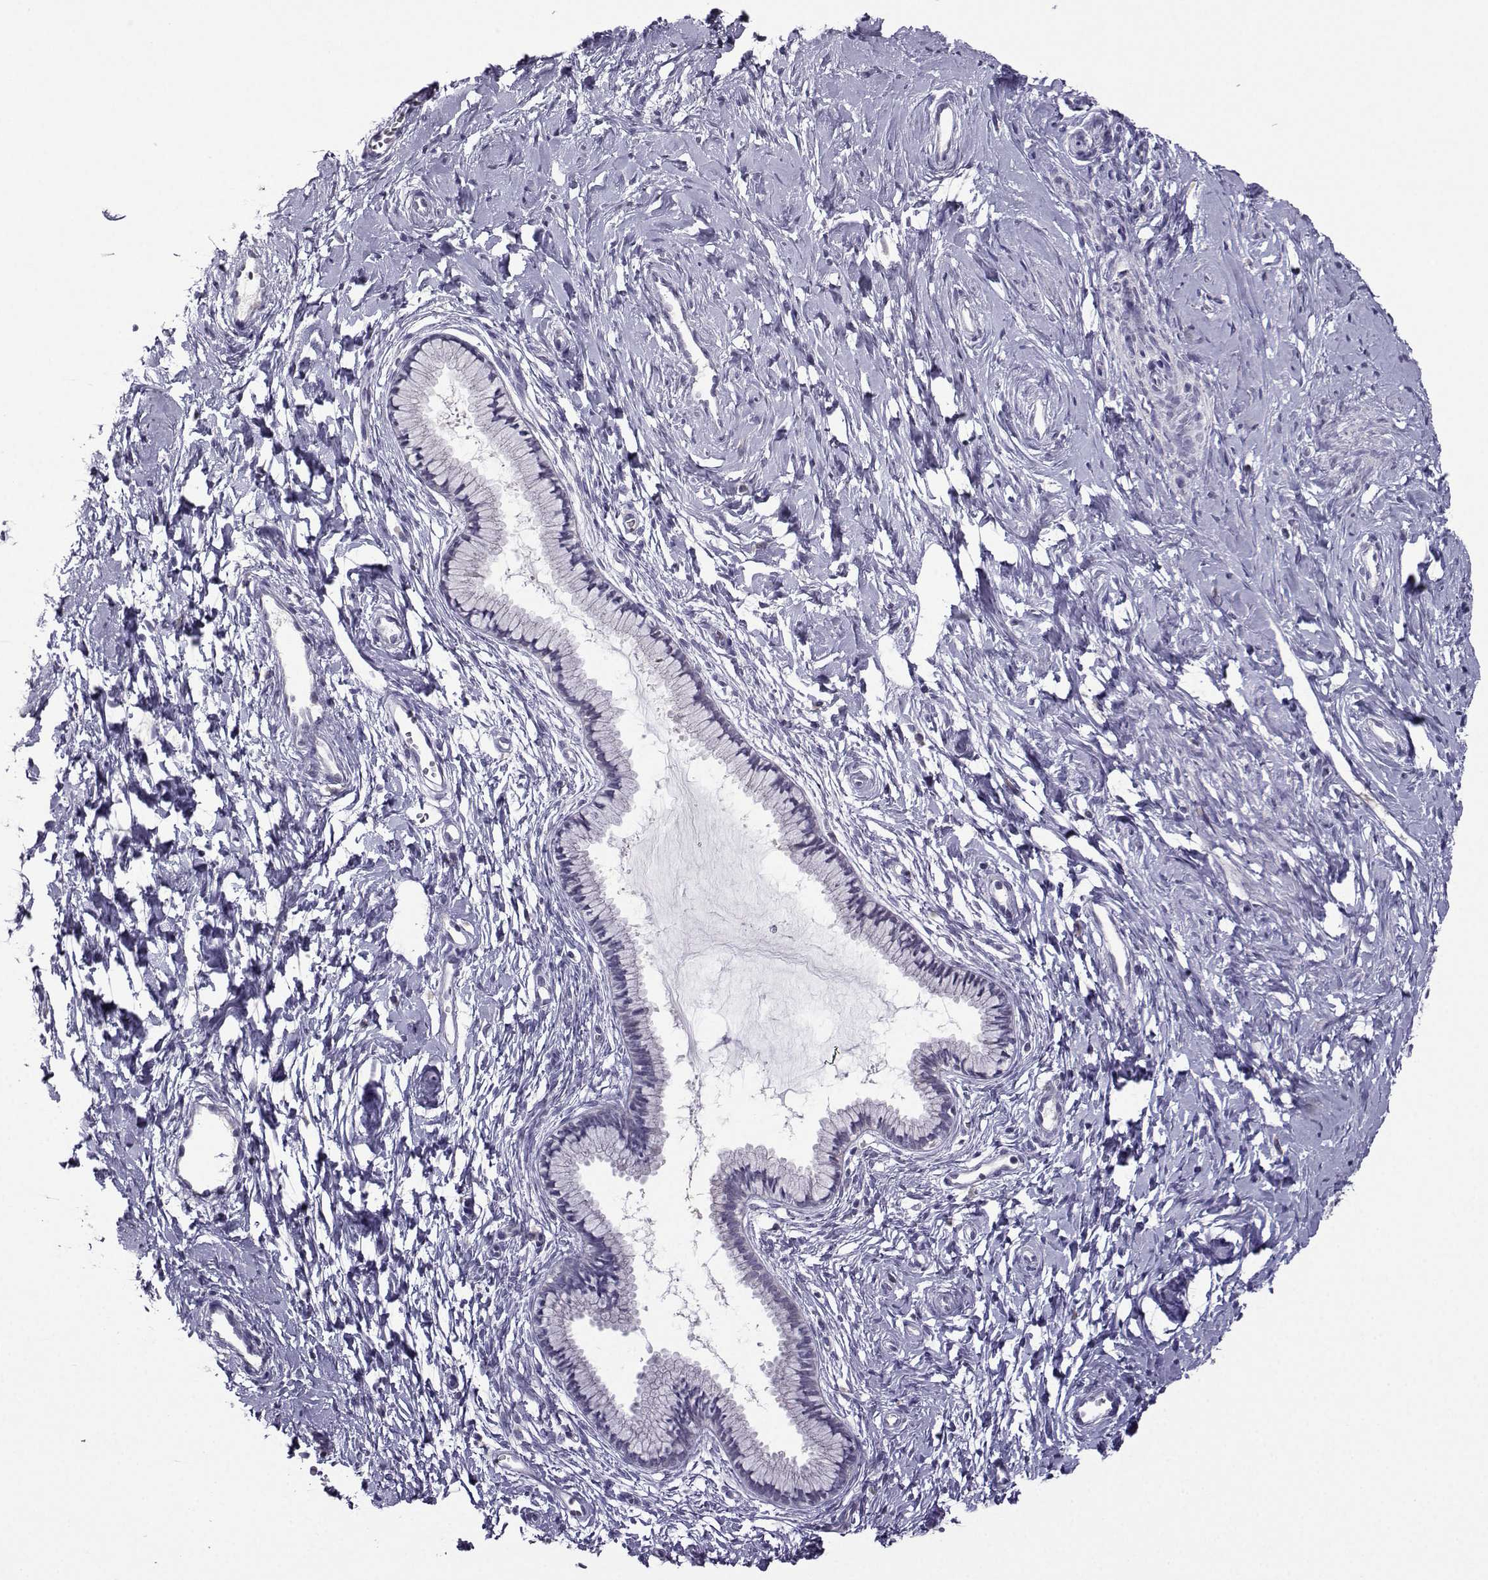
{"staining": {"intensity": "negative", "quantity": "none", "location": "none"}, "tissue": "cervix", "cell_type": "Glandular cells", "image_type": "normal", "snomed": [{"axis": "morphology", "description": "Normal tissue, NOS"}, {"axis": "topography", "description": "Cervix"}], "caption": "DAB immunohistochemical staining of unremarkable cervix demonstrates no significant expression in glandular cells. (DAB (3,3'-diaminobenzidine) IHC visualized using brightfield microscopy, high magnification).", "gene": "CRYBB1", "patient": {"sex": "female", "age": 40}}